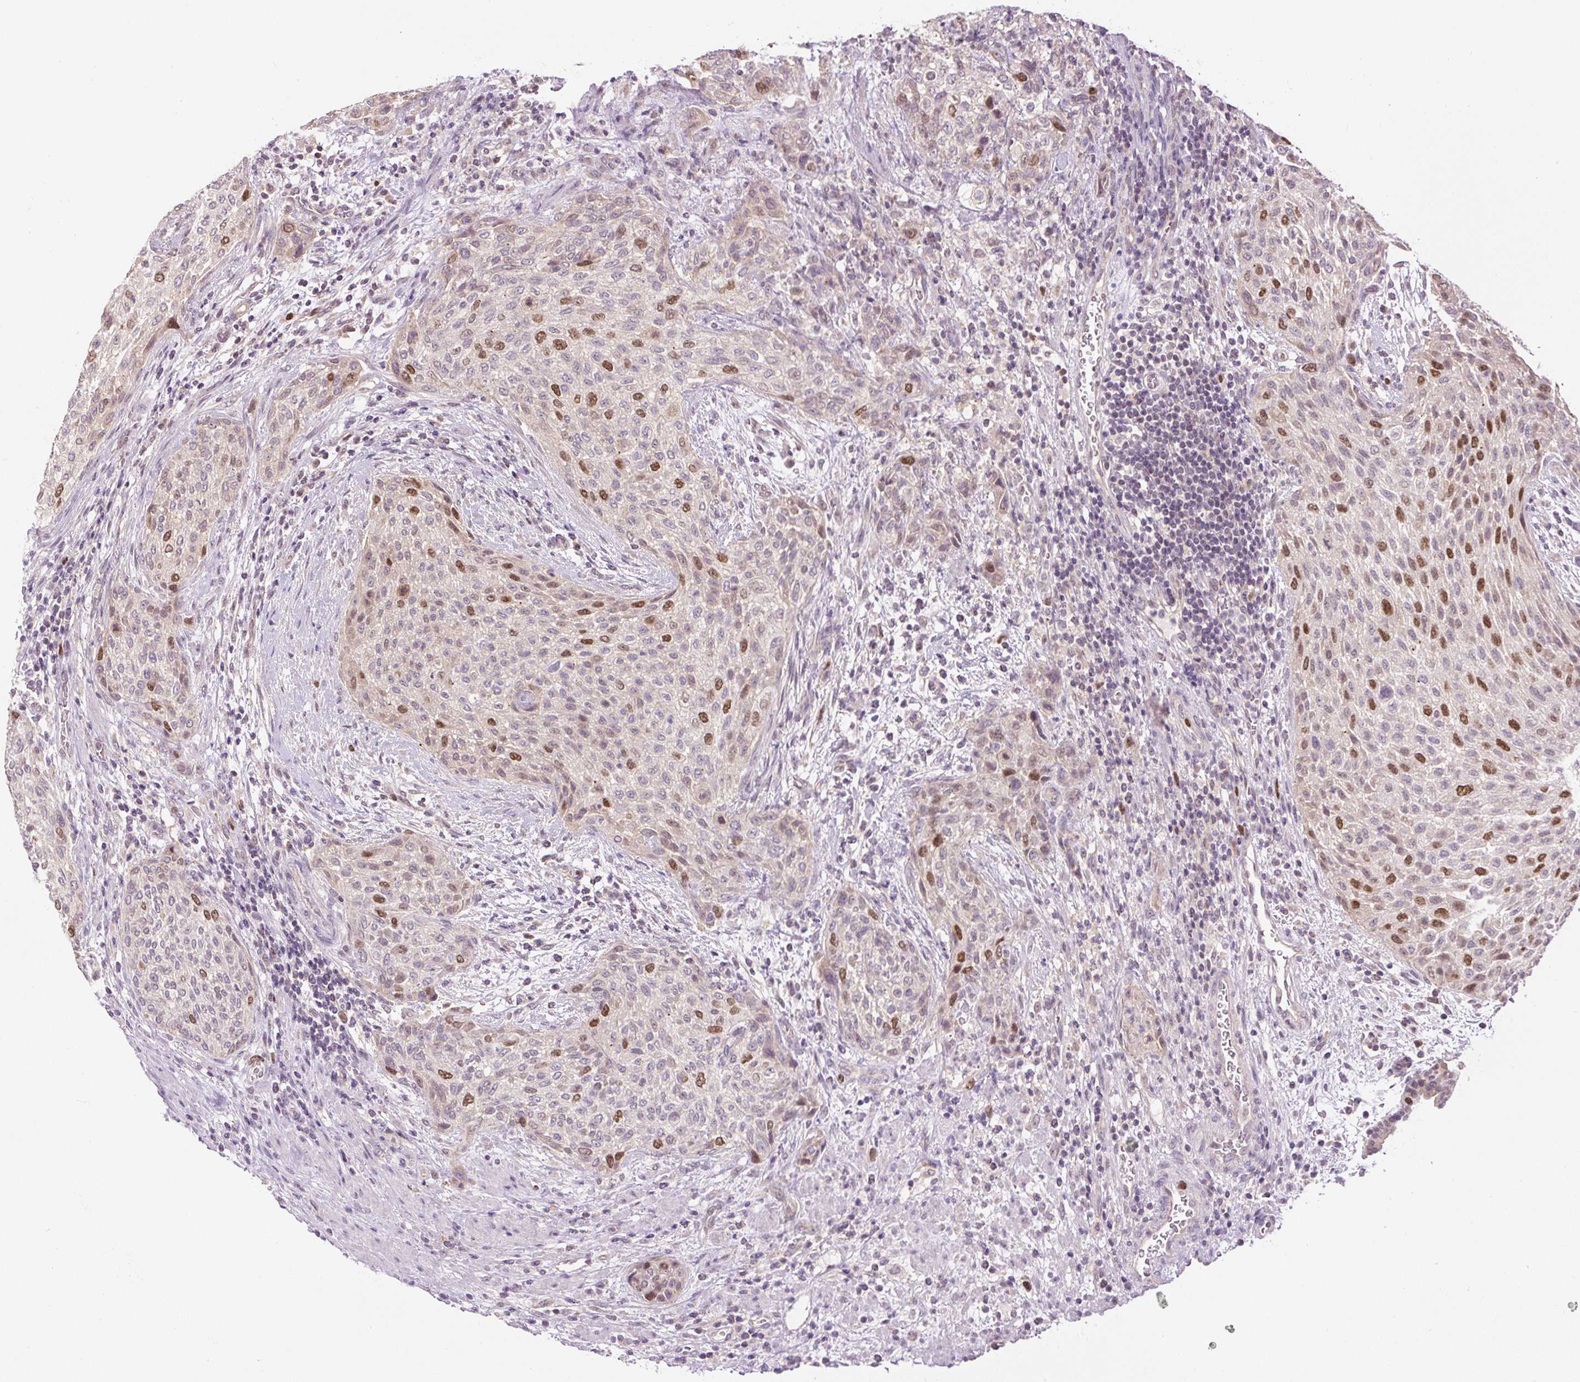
{"staining": {"intensity": "moderate", "quantity": "25%-75%", "location": "nuclear"}, "tissue": "urothelial cancer", "cell_type": "Tumor cells", "image_type": "cancer", "snomed": [{"axis": "morphology", "description": "Urothelial carcinoma, High grade"}, {"axis": "topography", "description": "Urinary bladder"}], "caption": "Immunohistochemical staining of high-grade urothelial carcinoma reveals moderate nuclear protein expression in about 25%-75% of tumor cells. (IHC, brightfield microscopy, high magnification).", "gene": "RACGAP1", "patient": {"sex": "male", "age": 35}}